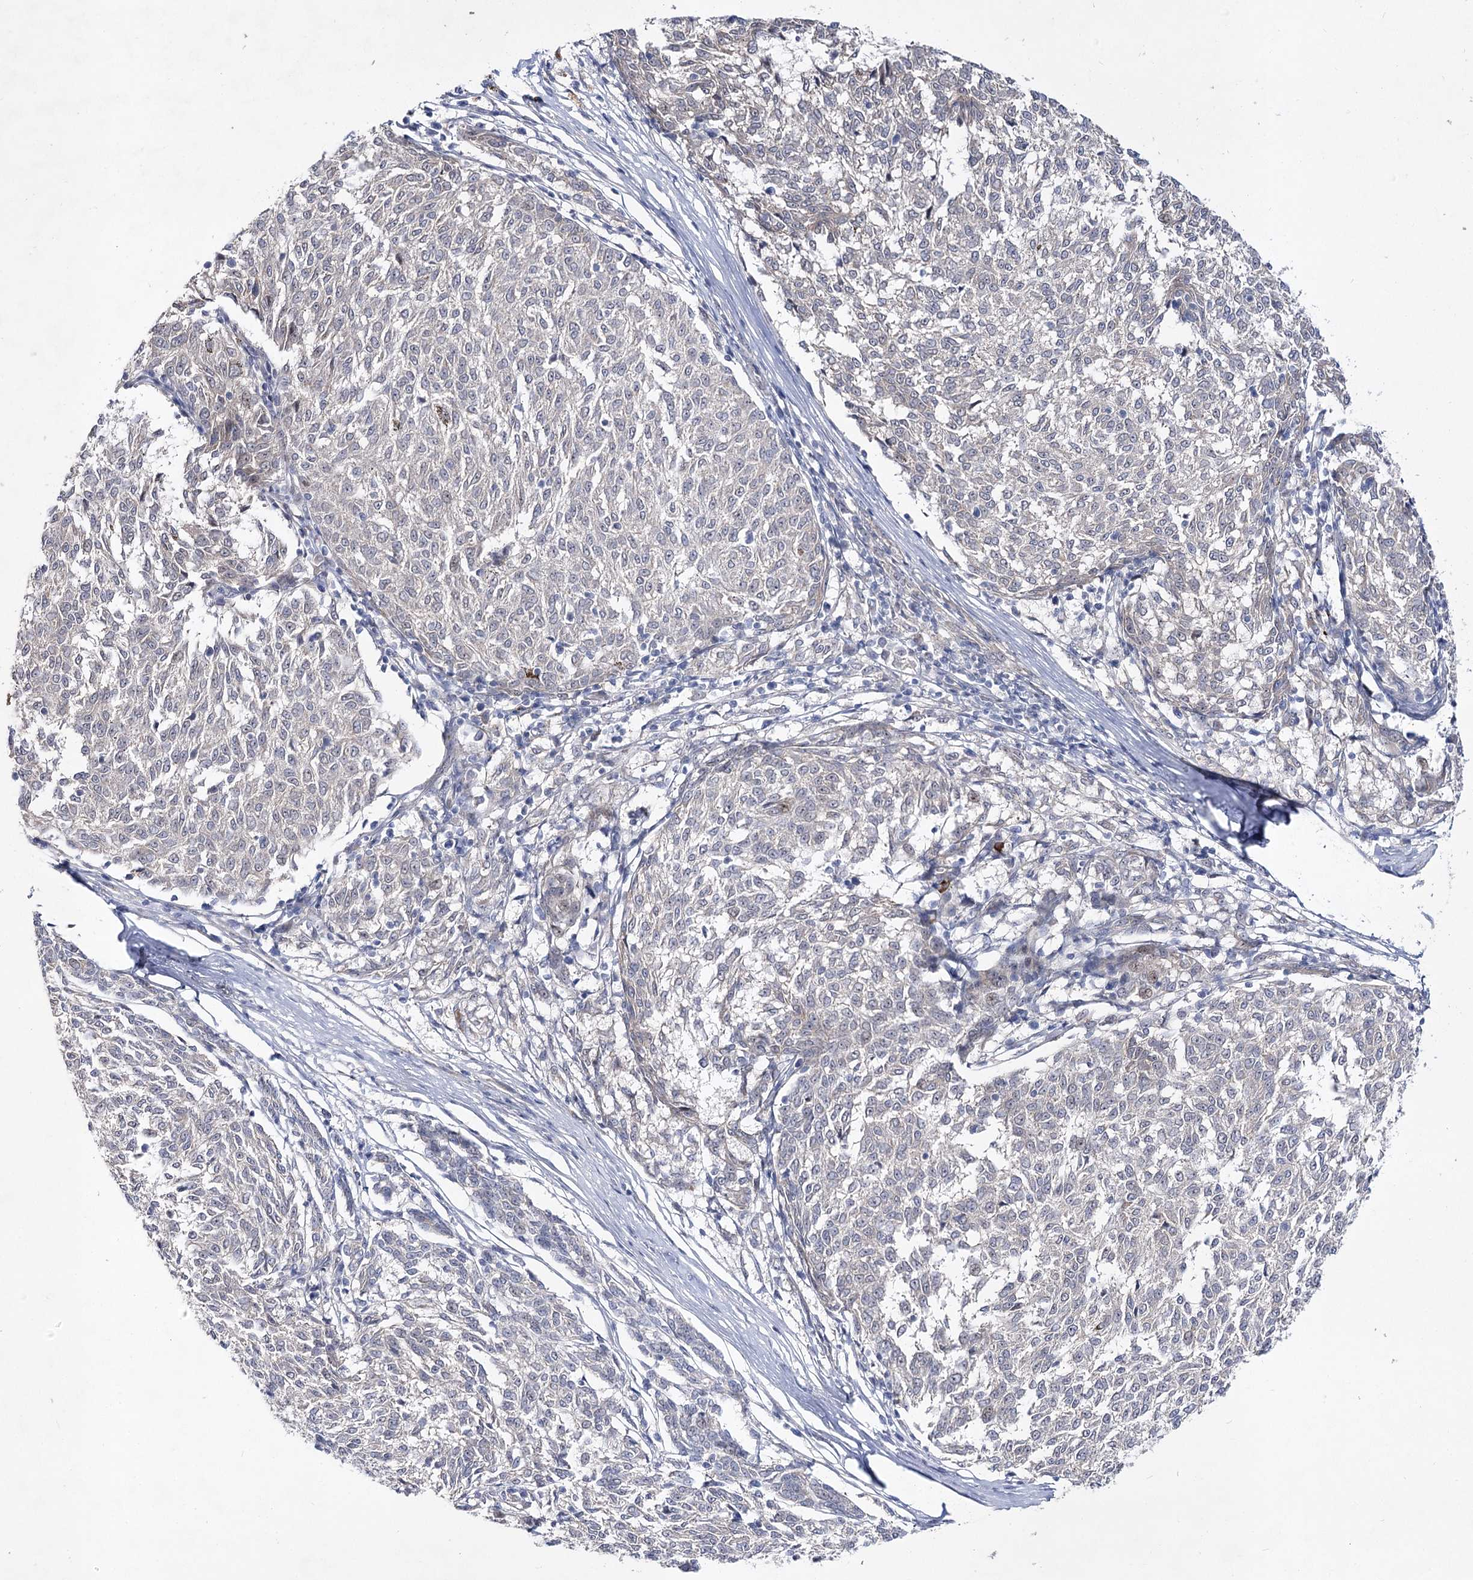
{"staining": {"intensity": "negative", "quantity": "none", "location": "none"}, "tissue": "melanoma", "cell_type": "Tumor cells", "image_type": "cancer", "snomed": [{"axis": "morphology", "description": "Malignant melanoma, NOS"}, {"axis": "topography", "description": "Skin"}], "caption": "The IHC micrograph has no significant staining in tumor cells of melanoma tissue.", "gene": "ARHGAP32", "patient": {"sex": "female", "age": 72}}